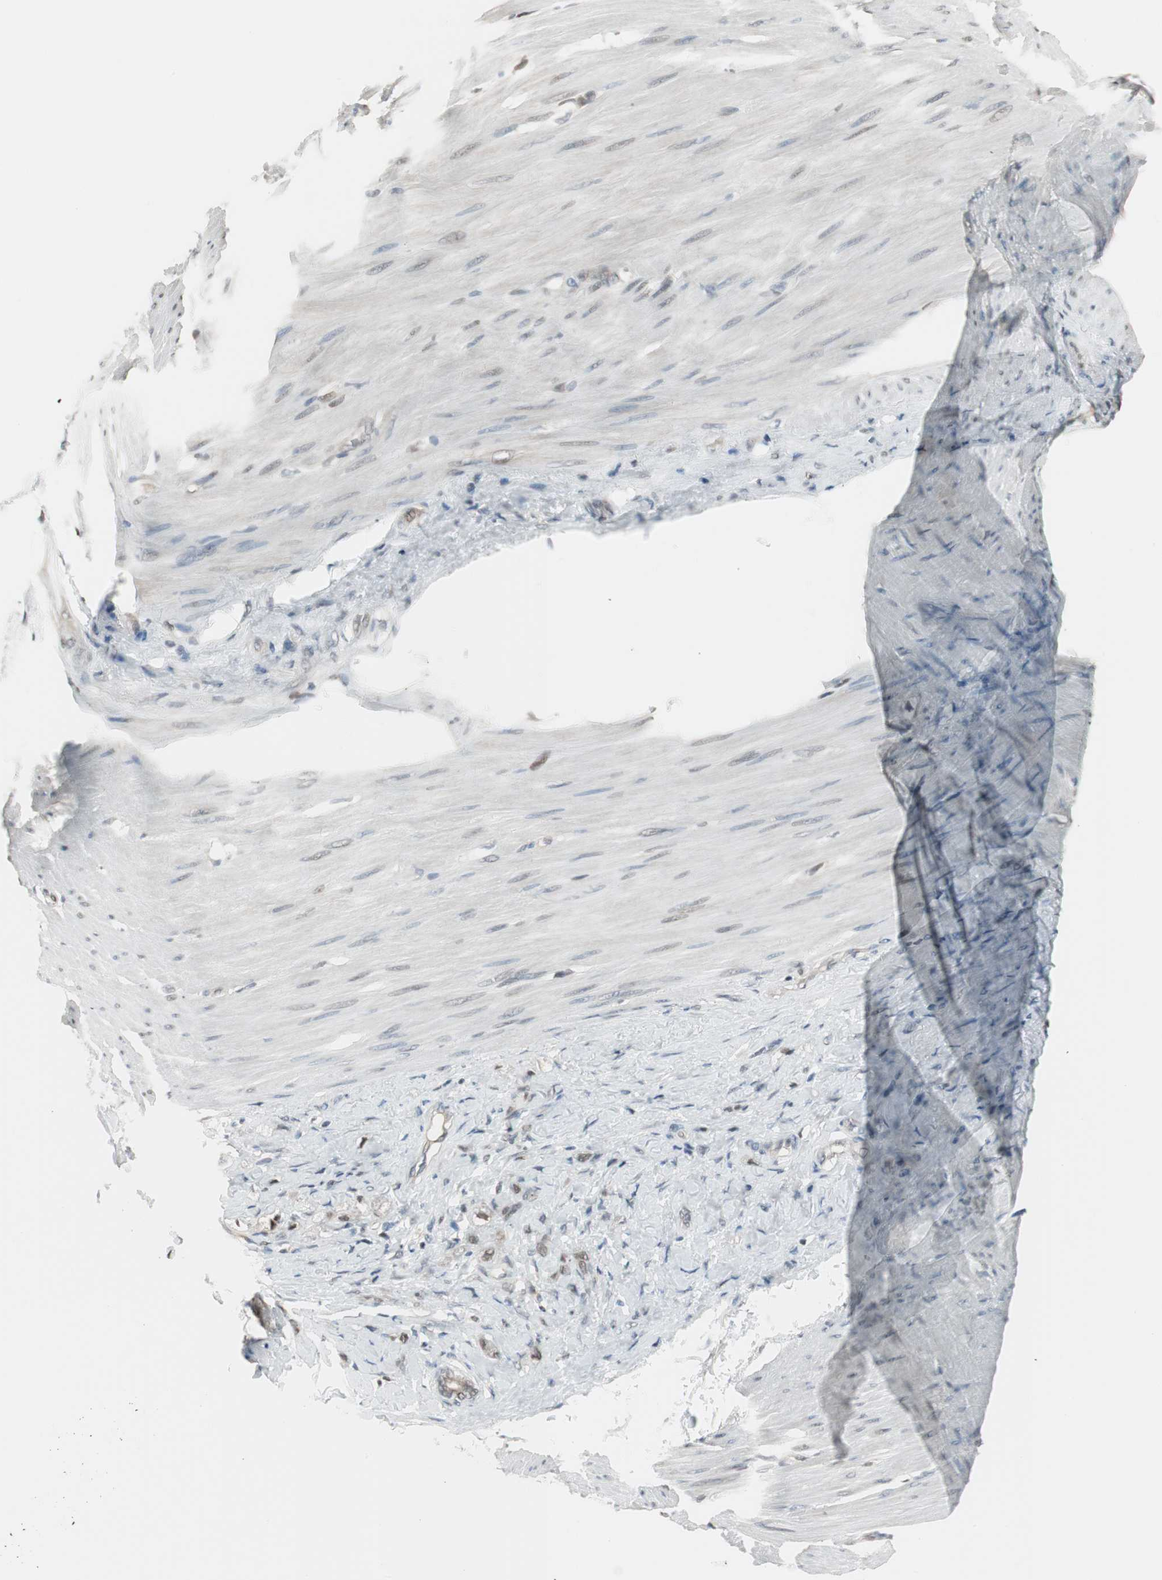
{"staining": {"intensity": "weak", "quantity": "25%-75%", "location": "nuclear"}, "tissue": "stomach cancer", "cell_type": "Tumor cells", "image_type": "cancer", "snomed": [{"axis": "morphology", "description": "Adenocarcinoma, NOS"}, {"axis": "topography", "description": "Stomach"}], "caption": "Adenocarcinoma (stomach) stained with a protein marker shows weak staining in tumor cells.", "gene": "LONP2", "patient": {"sex": "male", "age": 82}}